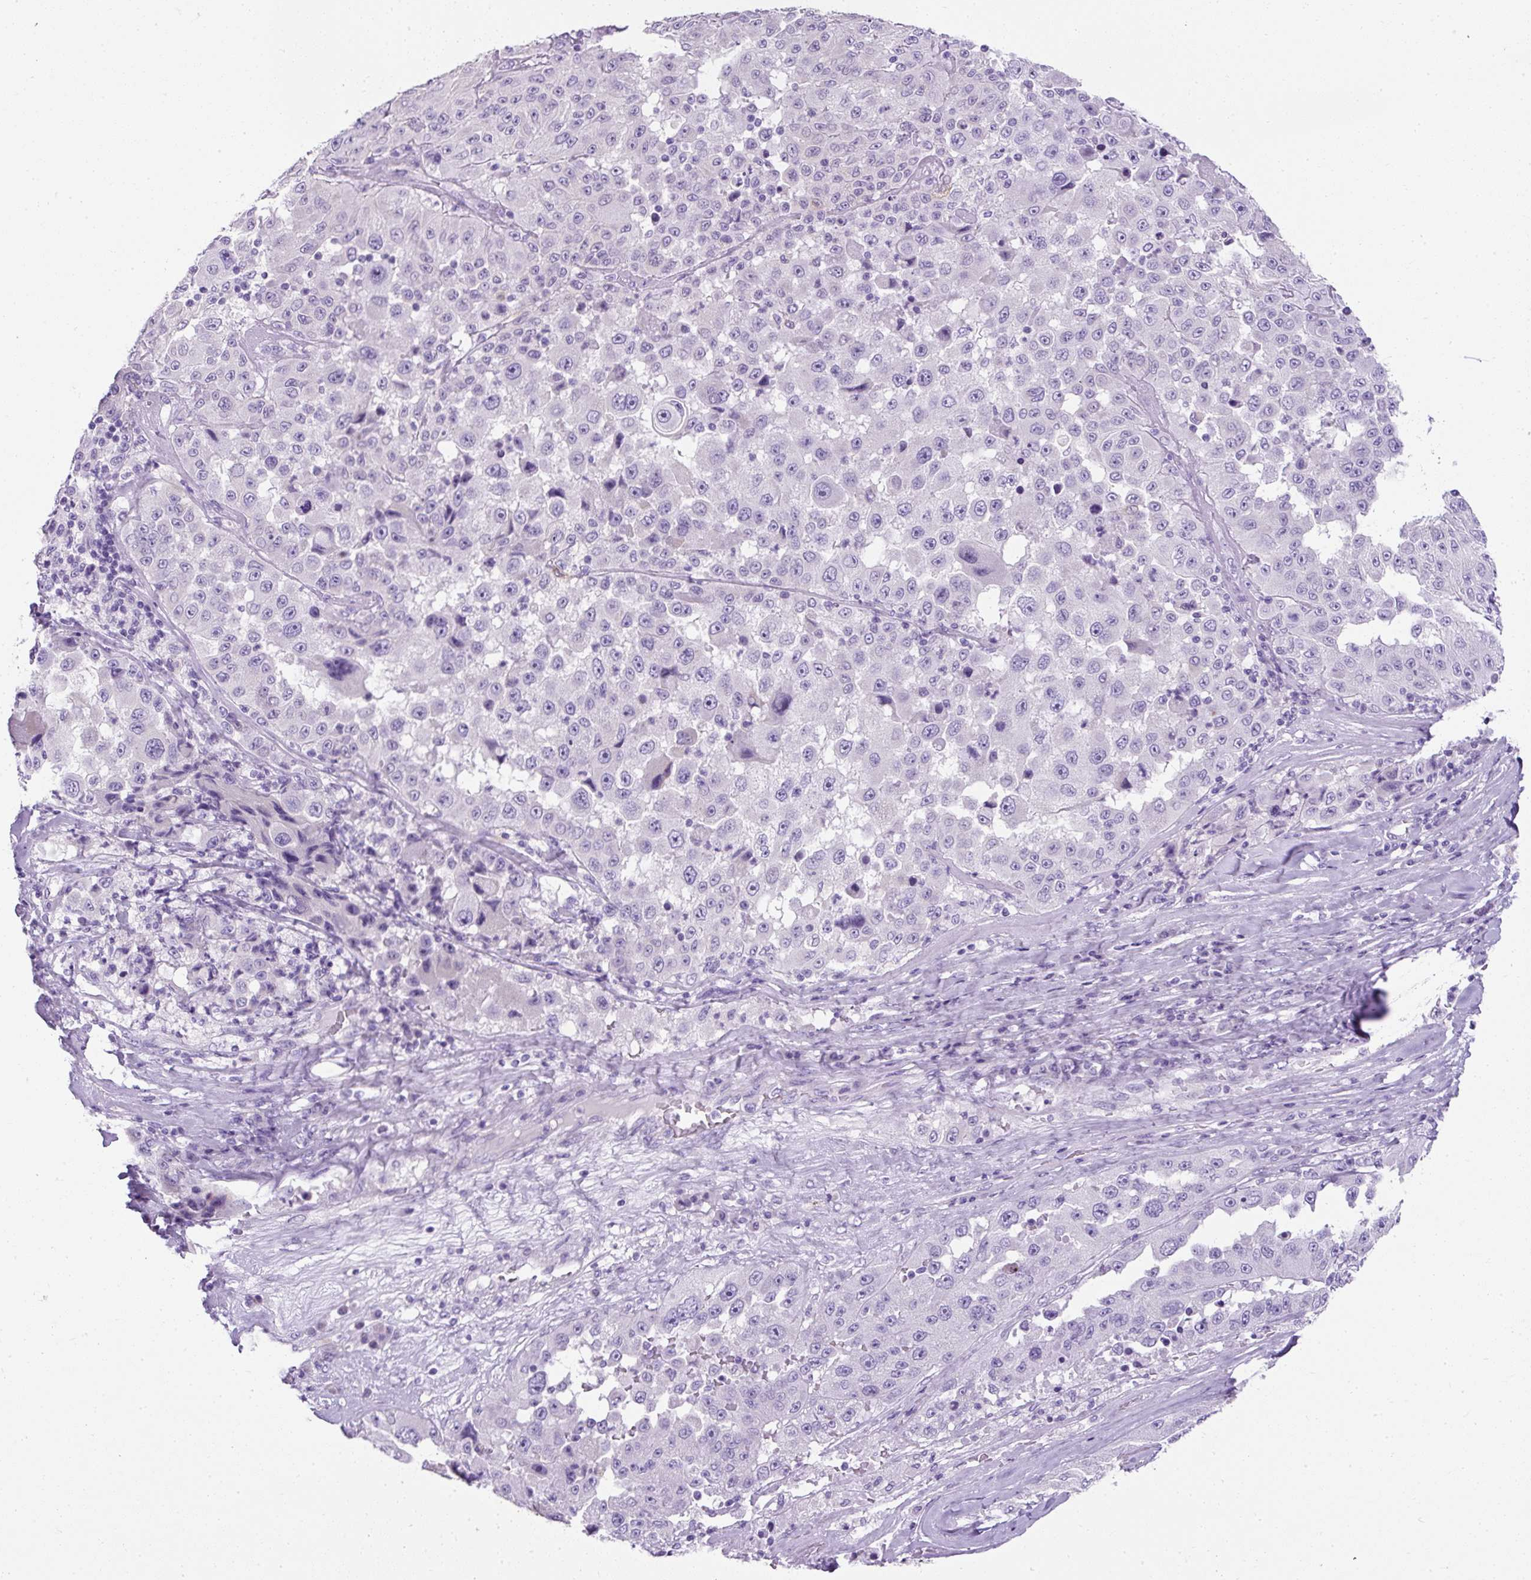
{"staining": {"intensity": "negative", "quantity": "none", "location": "none"}, "tissue": "melanoma", "cell_type": "Tumor cells", "image_type": "cancer", "snomed": [{"axis": "morphology", "description": "Malignant melanoma, Metastatic site"}, {"axis": "topography", "description": "Lymph node"}], "caption": "DAB immunohistochemical staining of melanoma exhibits no significant positivity in tumor cells. Brightfield microscopy of immunohistochemistry (IHC) stained with DAB (3,3'-diaminobenzidine) (brown) and hematoxylin (blue), captured at high magnification.", "gene": "C2CD4C", "patient": {"sex": "male", "age": 62}}